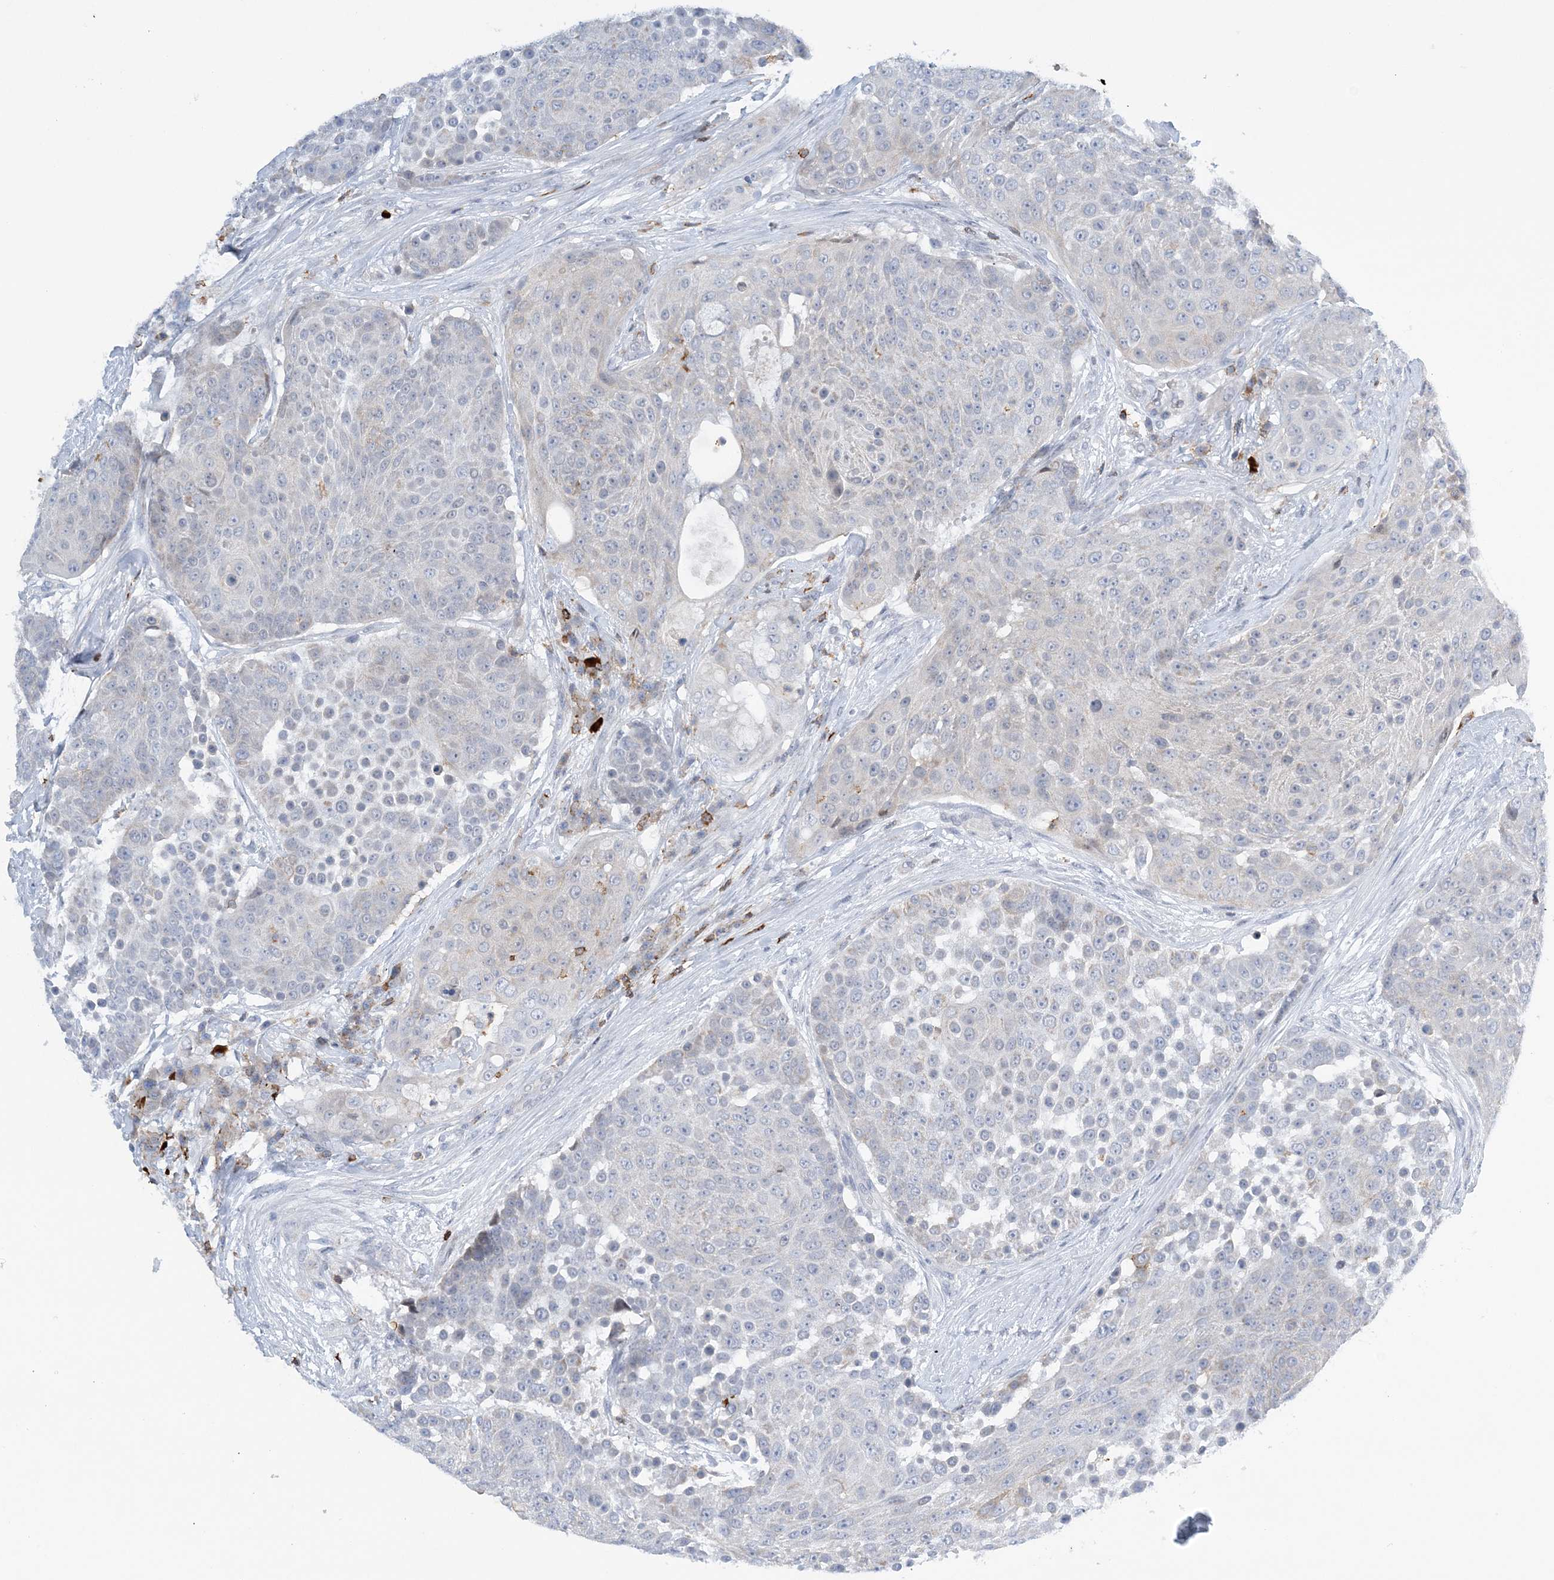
{"staining": {"intensity": "negative", "quantity": "none", "location": "none"}, "tissue": "urothelial cancer", "cell_type": "Tumor cells", "image_type": "cancer", "snomed": [{"axis": "morphology", "description": "Urothelial carcinoma, High grade"}, {"axis": "topography", "description": "Urinary bladder"}], "caption": "High magnification brightfield microscopy of urothelial cancer stained with DAB (brown) and counterstained with hematoxylin (blue): tumor cells show no significant positivity.", "gene": "PRMT9", "patient": {"sex": "female", "age": 63}}